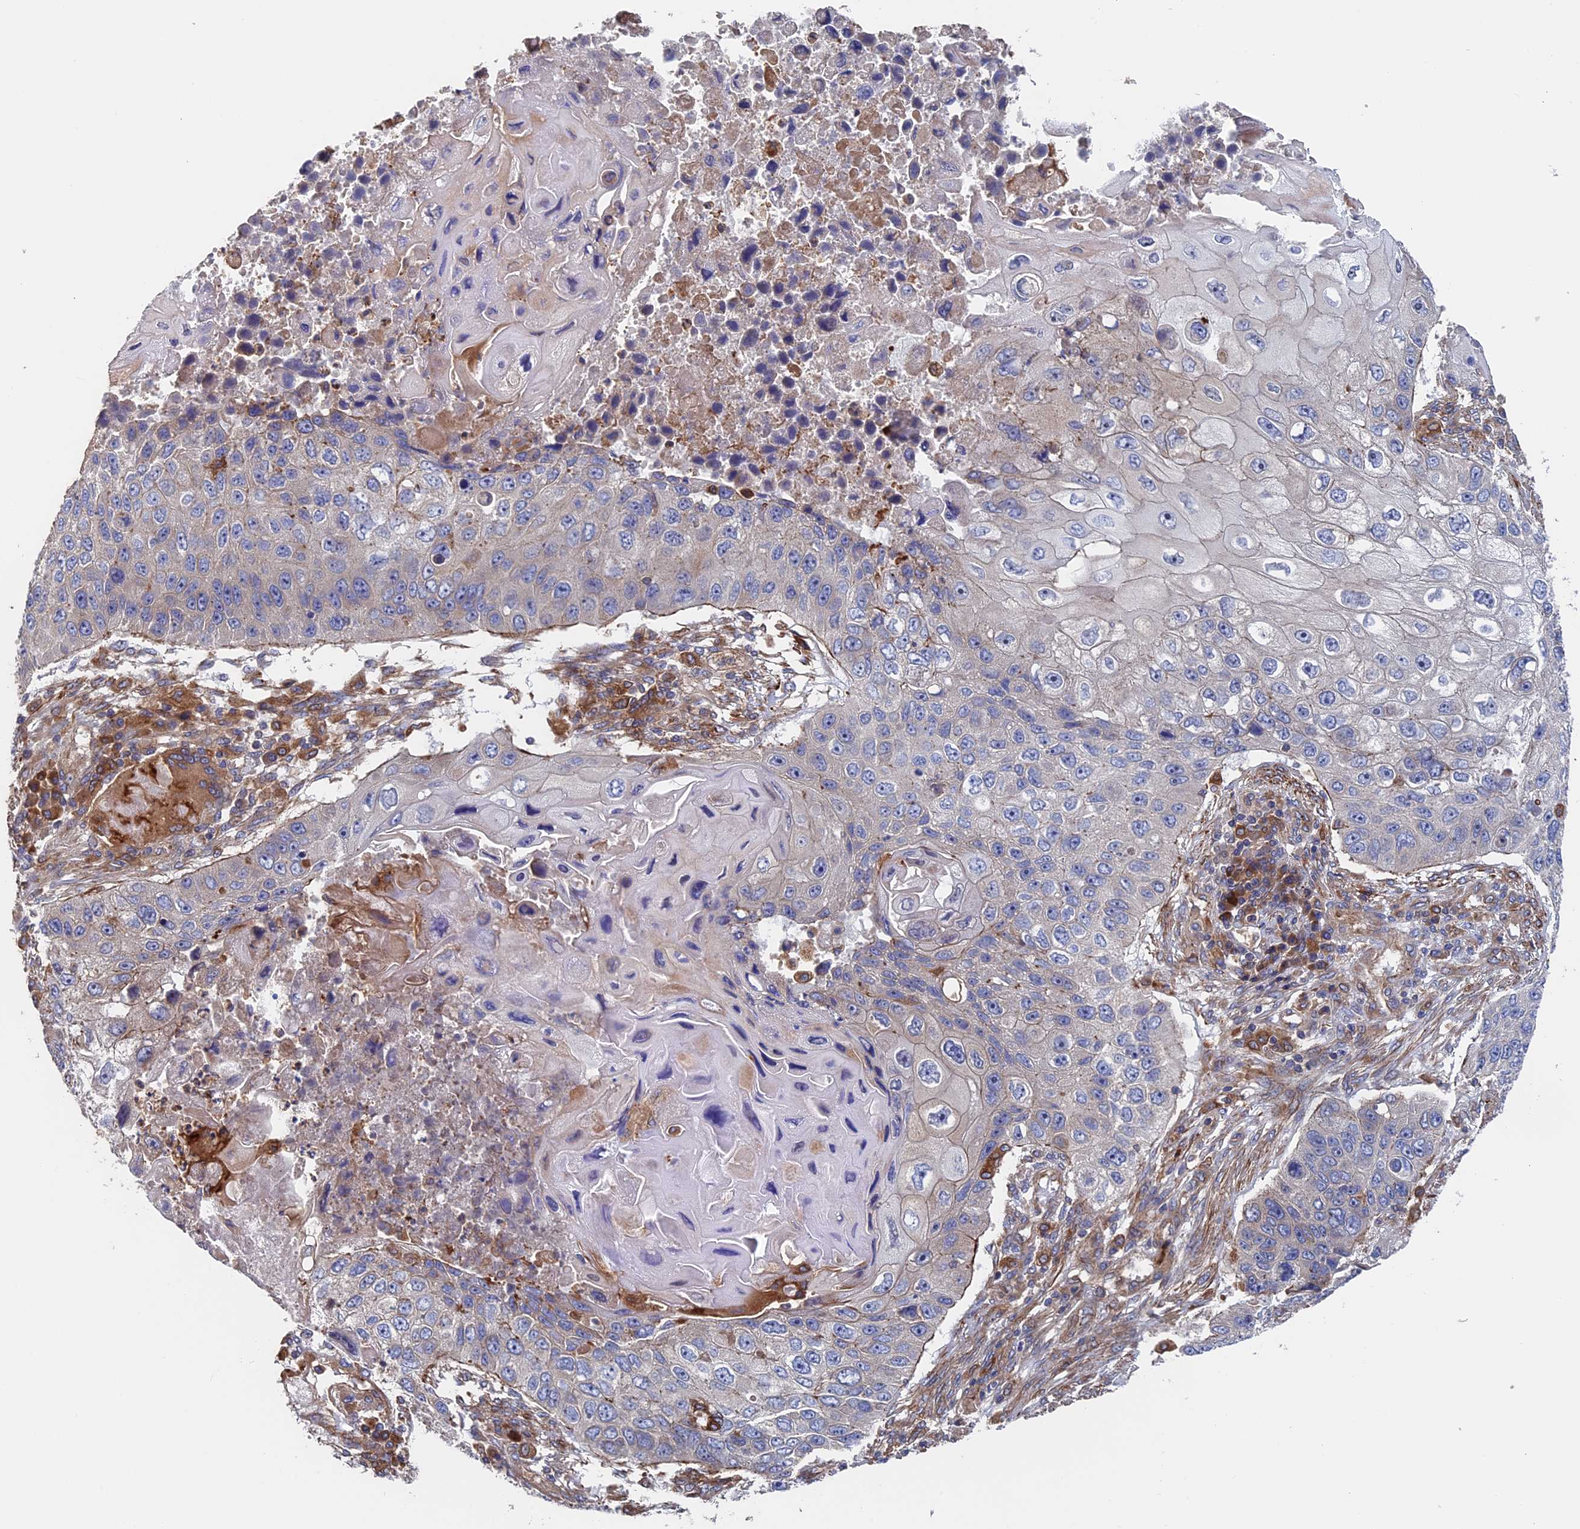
{"staining": {"intensity": "weak", "quantity": "<25%", "location": "cytoplasmic/membranous"}, "tissue": "lung cancer", "cell_type": "Tumor cells", "image_type": "cancer", "snomed": [{"axis": "morphology", "description": "Squamous cell carcinoma, NOS"}, {"axis": "topography", "description": "Lung"}], "caption": "Immunohistochemistry of human squamous cell carcinoma (lung) demonstrates no expression in tumor cells. The staining is performed using DAB brown chromogen with nuclei counter-stained in using hematoxylin.", "gene": "DNAJC3", "patient": {"sex": "male", "age": 61}}